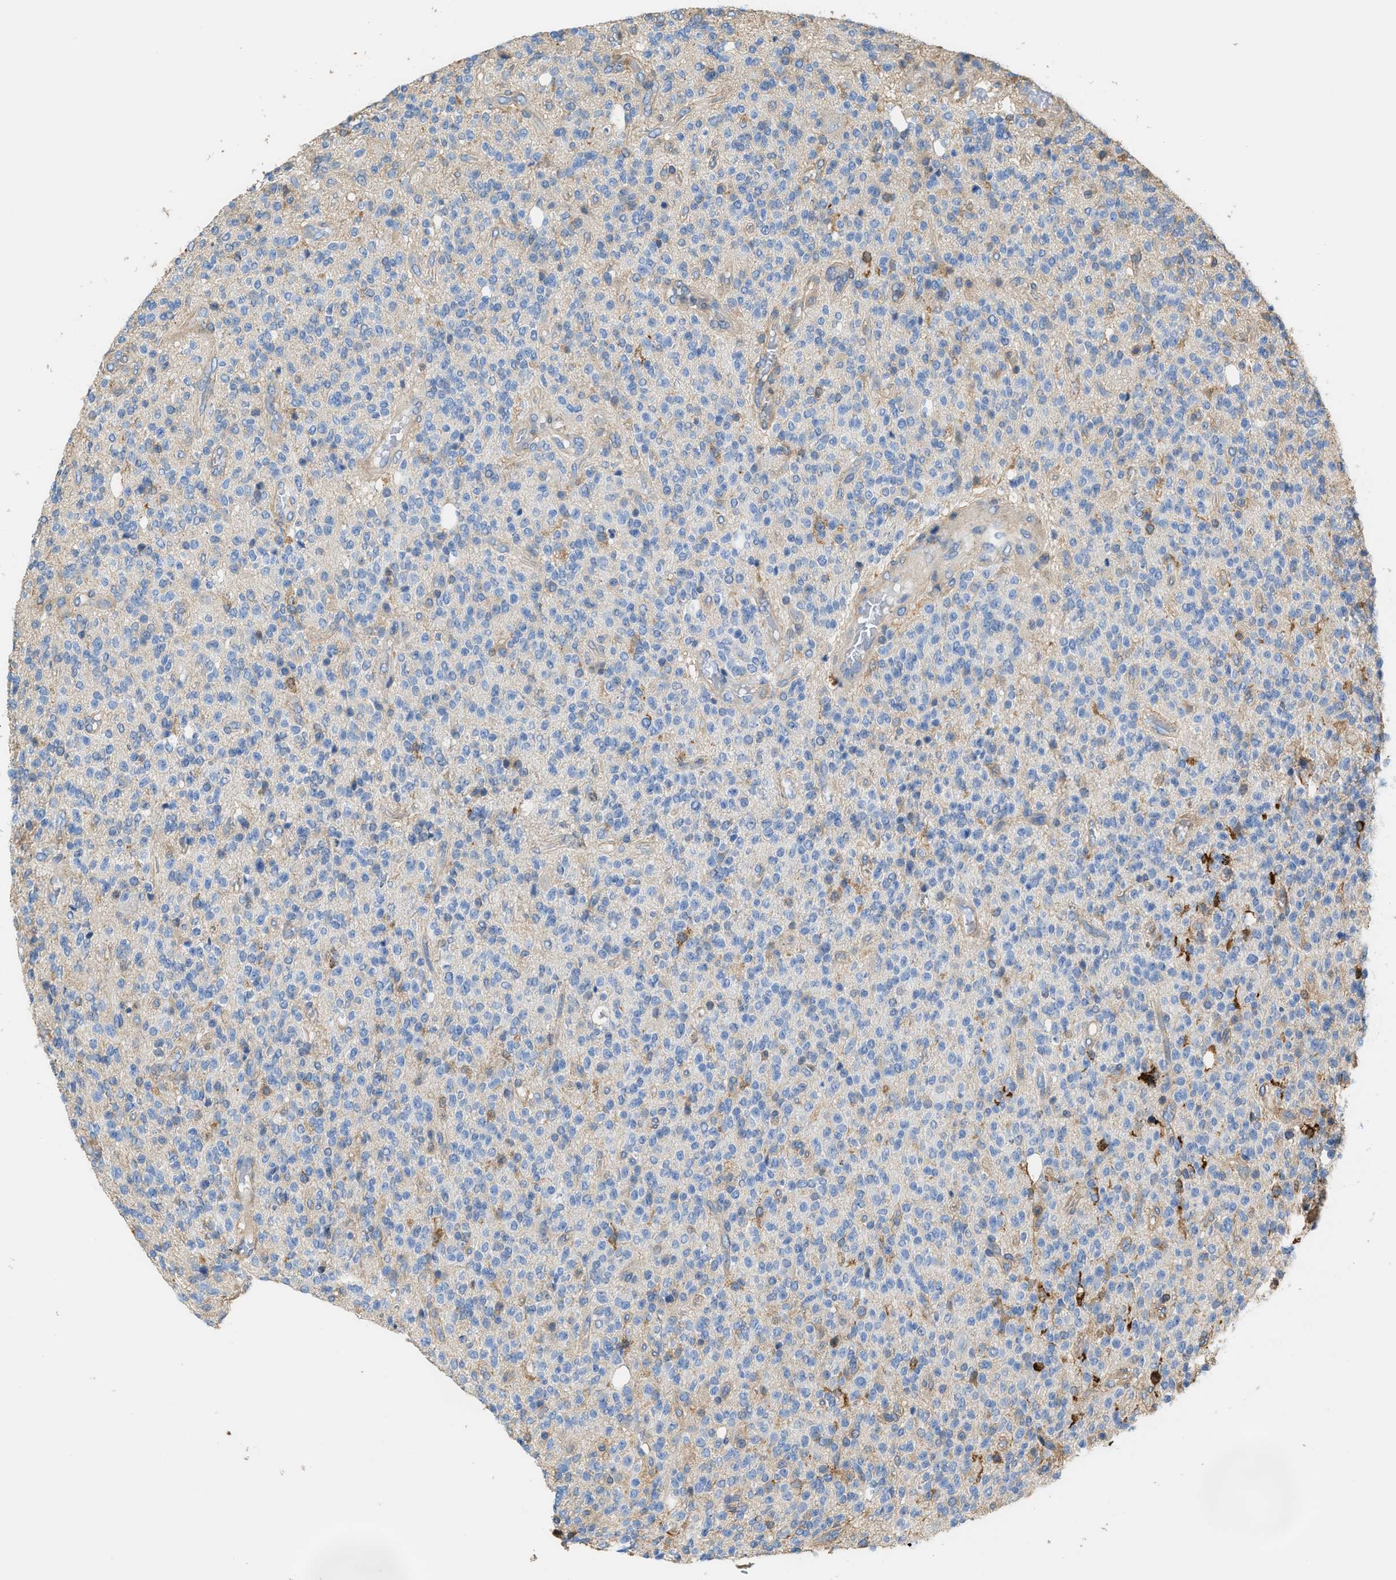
{"staining": {"intensity": "negative", "quantity": "none", "location": "none"}, "tissue": "glioma", "cell_type": "Tumor cells", "image_type": "cancer", "snomed": [{"axis": "morphology", "description": "Glioma, malignant, High grade"}, {"axis": "topography", "description": "Brain"}], "caption": "Immunohistochemical staining of high-grade glioma (malignant) shows no significant positivity in tumor cells.", "gene": "ATIC", "patient": {"sex": "male", "age": 34}}